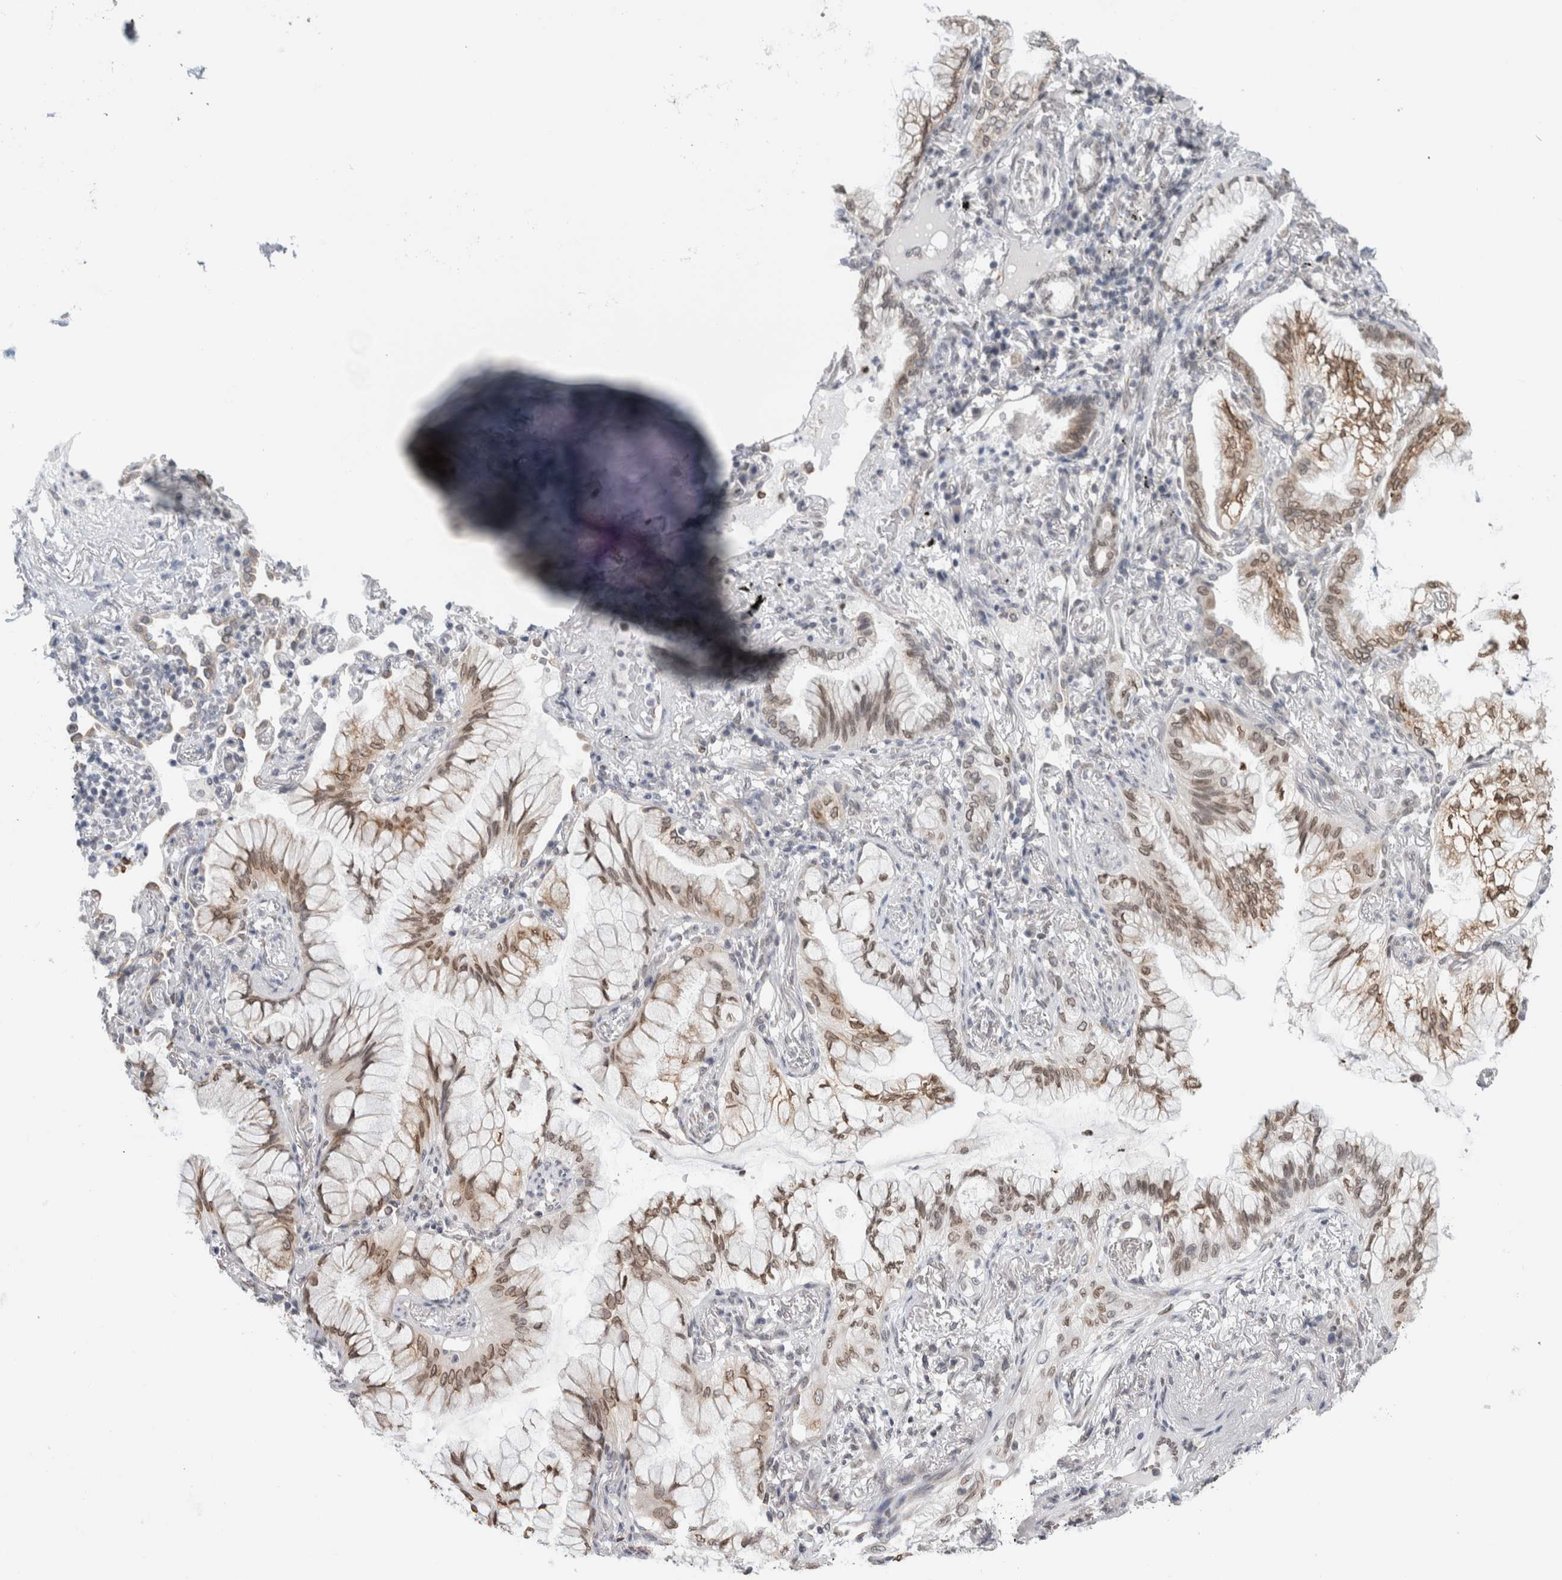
{"staining": {"intensity": "moderate", "quantity": ">75%", "location": "cytoplasmic/membranous,nuclear"}, "tissue": "lung cancer", "cell_type": "Tumor cells", "image_type": "cancer", "snomed": [{"axis": "morphology", "description": "Adenocarcinoma, NOS"}, {"axis": "topography", "description": "Lung"}], "caption": "Protein staining of lung cancer (adenocarcinoma) tissue shows moderate cytoplasmic/membranous and nuclear staining in about >75% of tumor cells.", "gene": "RBMX2", "patient": {"sex": "female", "age": 70}}